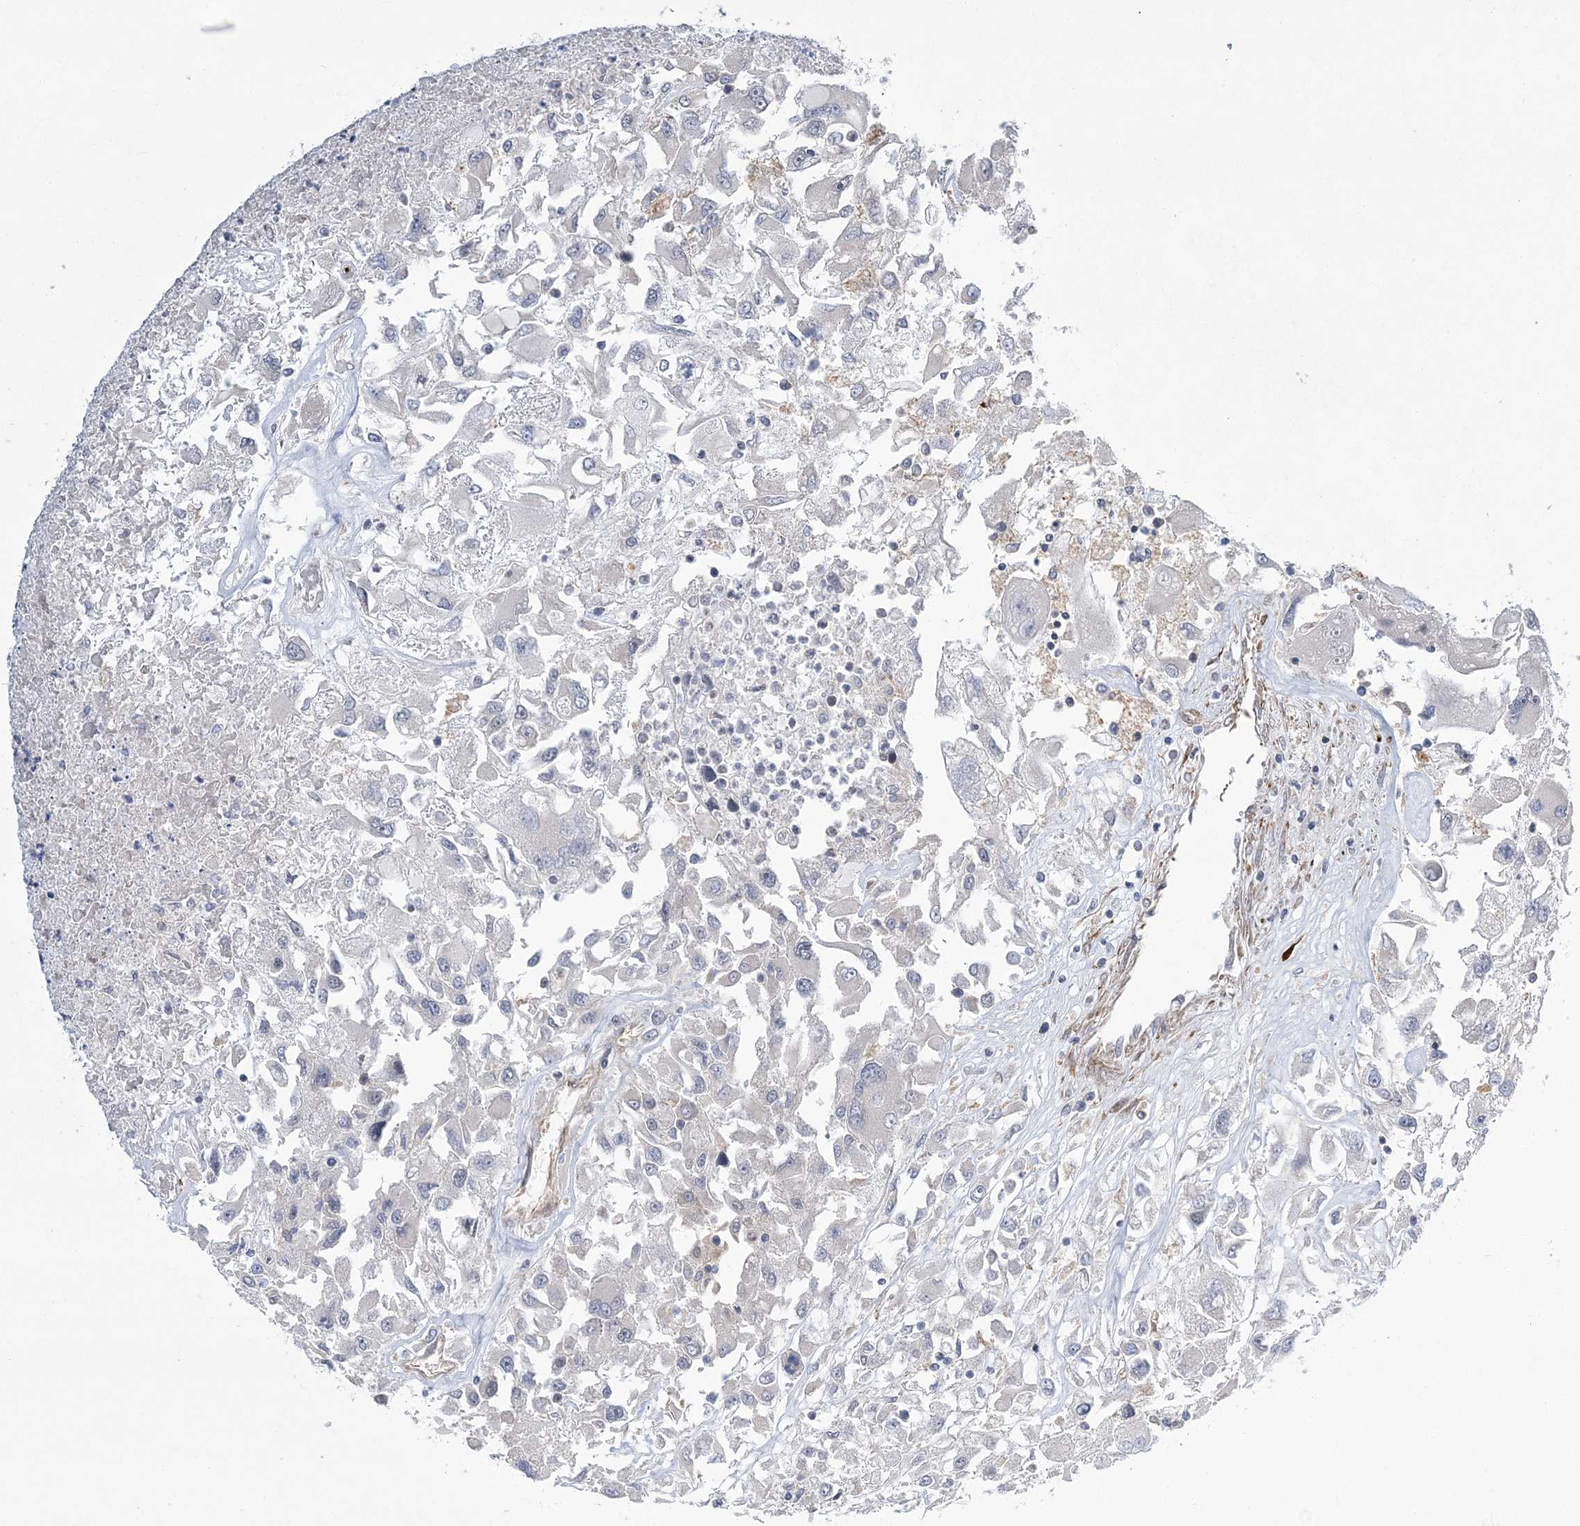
{"staining": {"intensity": "negative", "quantity": "none", "location": "none"}, "tissue": "renal cancer", "cell_type": "Tumor cells", "image_type": "cancer", "snomed": [{"axis": "morphology", "description": "Adenocarcinoma, NOS"}, {"axis": "topography", "description": "Kidney"}], "caption": "There is no significant expression in tumor cells of renal cancer (adenocarcinoma).", "gene": "CALN1", "patient": {"sex": "female", "age": 52}}